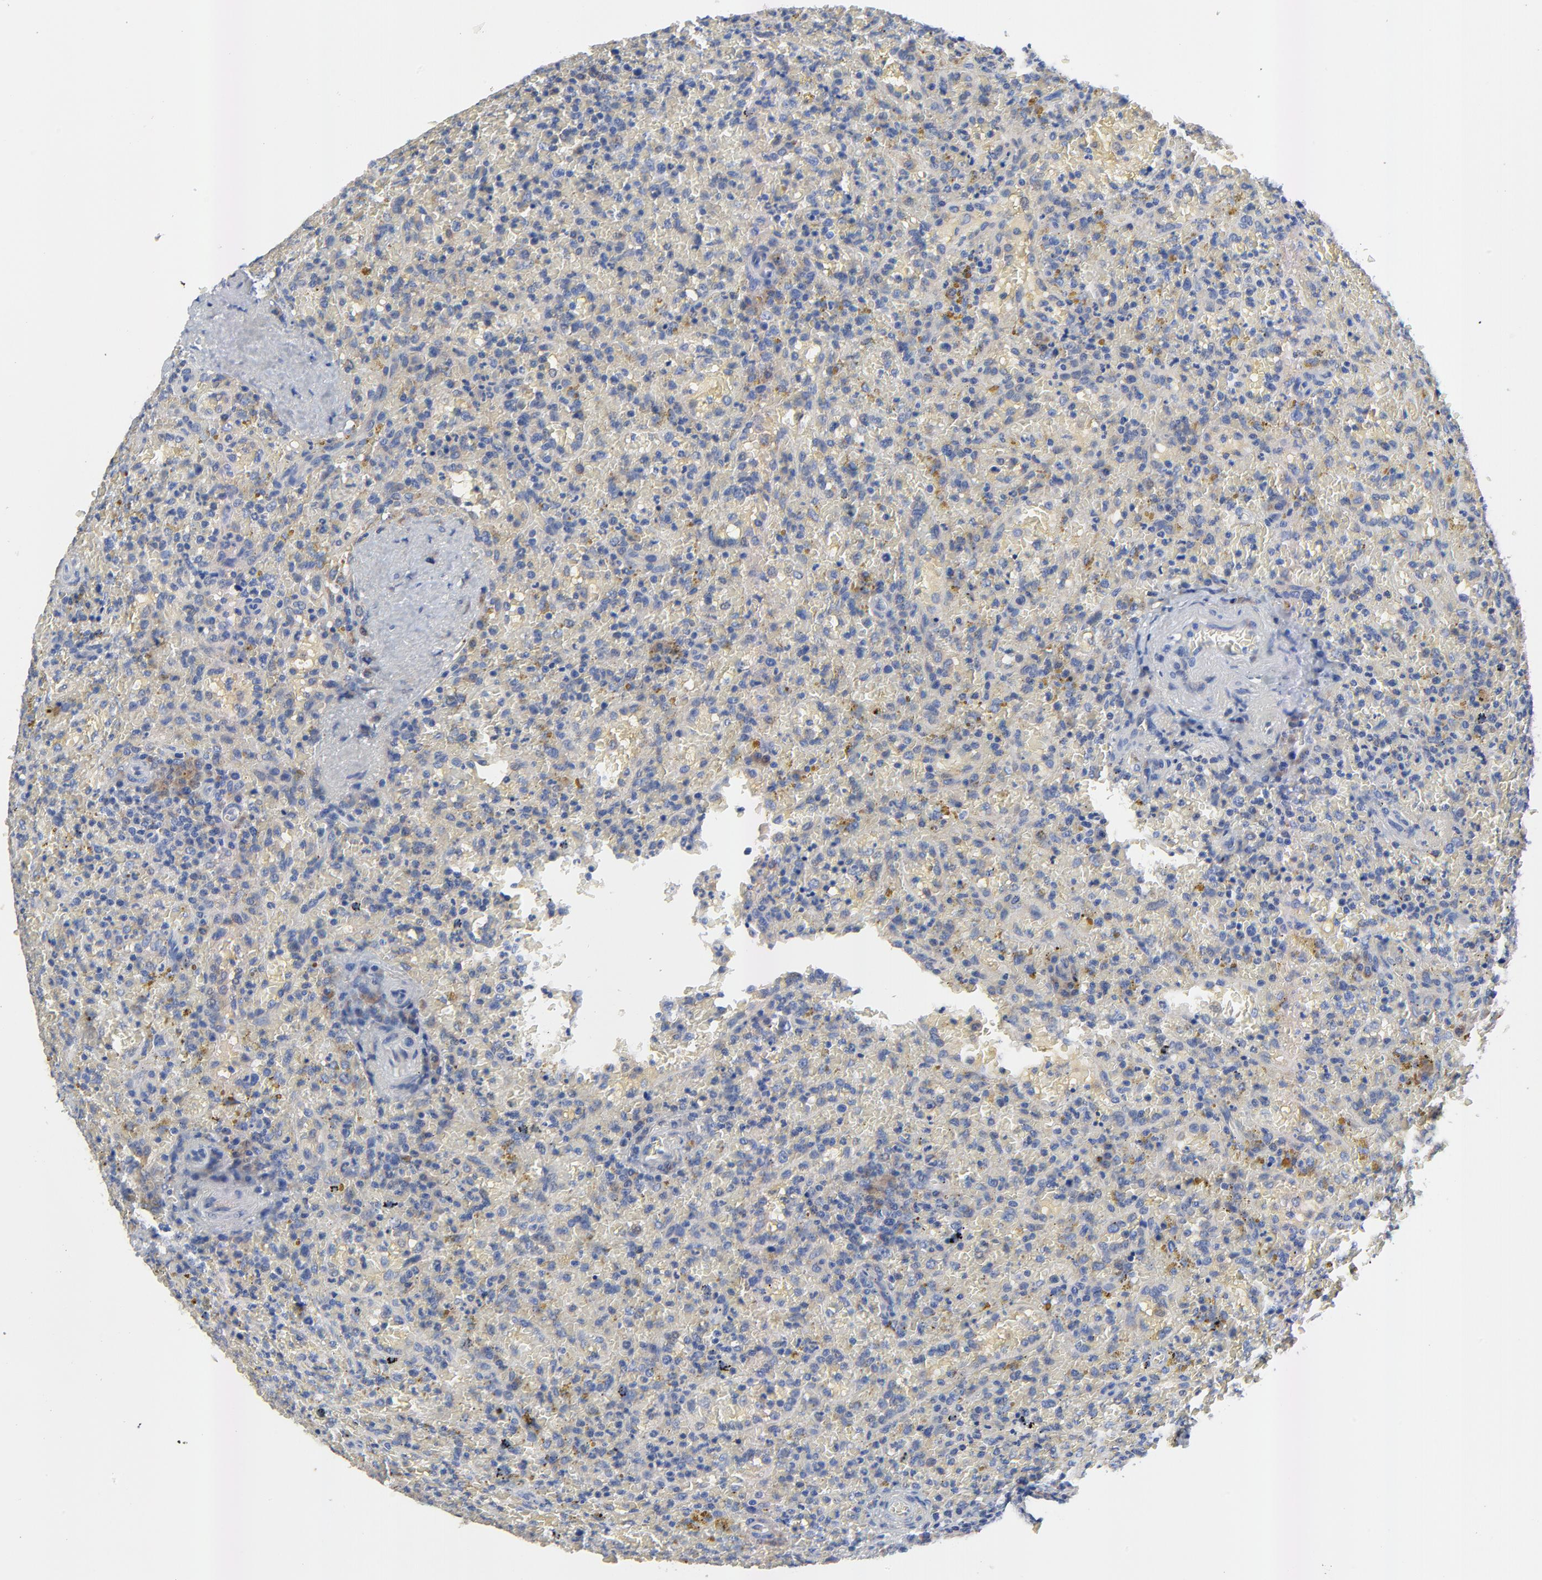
{"staining": {"intensity": "negative", "quantity": "none", "location": "none"}, "tissue": "lymphoma", "cell_type": "Tumor cells", "image_type": "cancer", "snomed": [{"axis": "morphology", "description": "Malignant lymphoma, non-Hodgkin's type, High grade"}, {"axis": "topography", "description": "Spleen"}, {"axis": "topography", "description": "Lymph node"}], "caption": "IHC image of high-grade malignant lymphoma, non-Hodgkin's type stained for a protein (brown), which demonstrates no staining in tumor cells. (DAB immunohistochemistry (IHC), high magnification).", "gene": "VAV2", "patient": {"sex": "female", "age": 70}}